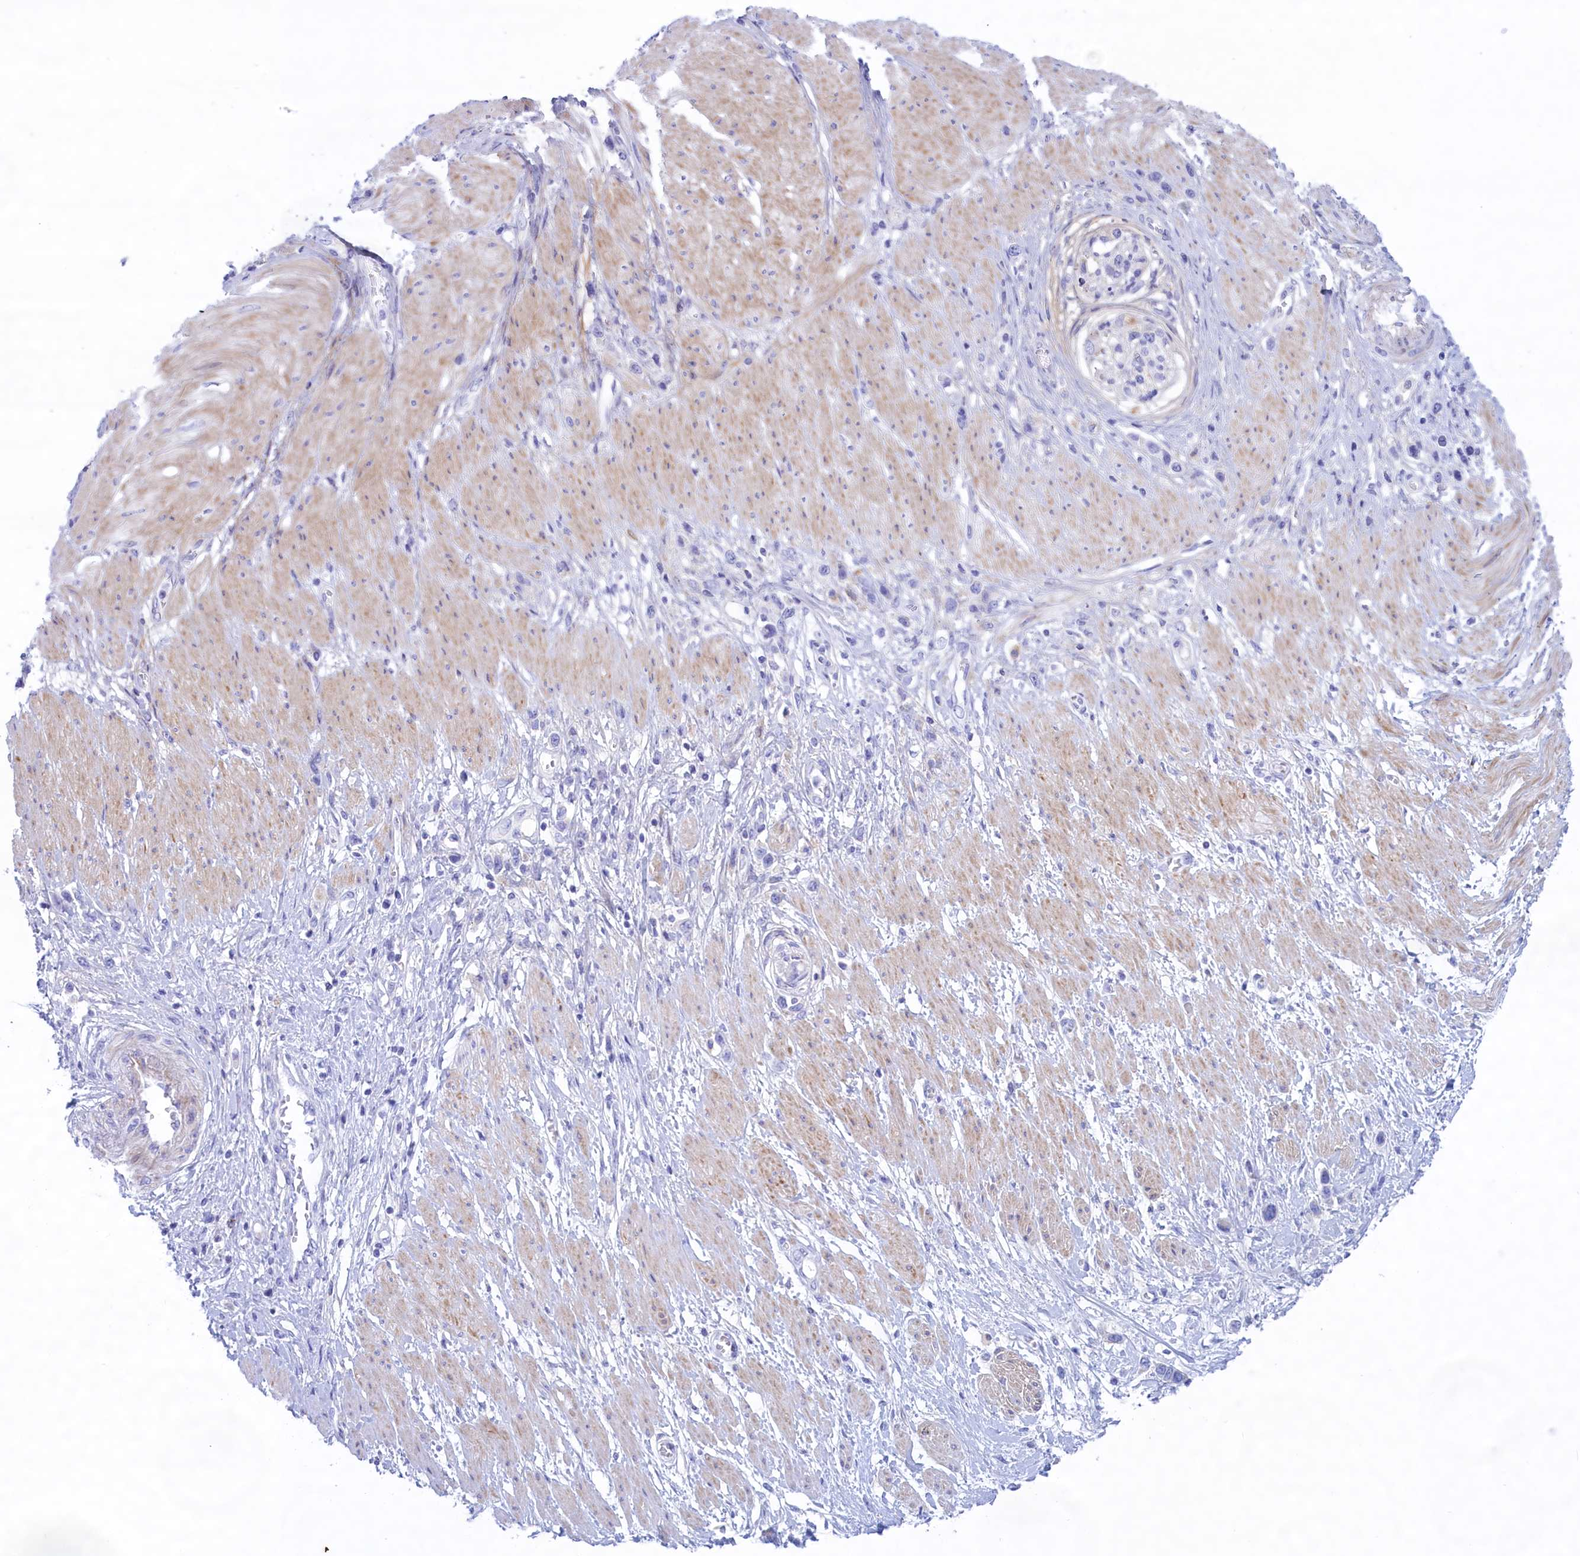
{"staining": {"intensity": "negative", "quantity": "none", "location": "none"}, "tissue": "stomach cancer", "cell_type": "Tumor cells", "image_type": "cancer", "snomed": [{"axis": "morphology", "description": "Normal tissue, NOS"}, {"axis": "morphology", "description": "Adenocarcinoma, NOS"}, {"axis": "topography", "description": "Stomach, upper"}, {"axis": "topography", "description": "Stomach"}], "caption": "Immunohistochemical staining of human stomach cancer (adenocarcinoma) exhibits no significant positivity in tumor cells.", "gene": "MPV17L2", "patient": {"sex": "female", "age": 65}}